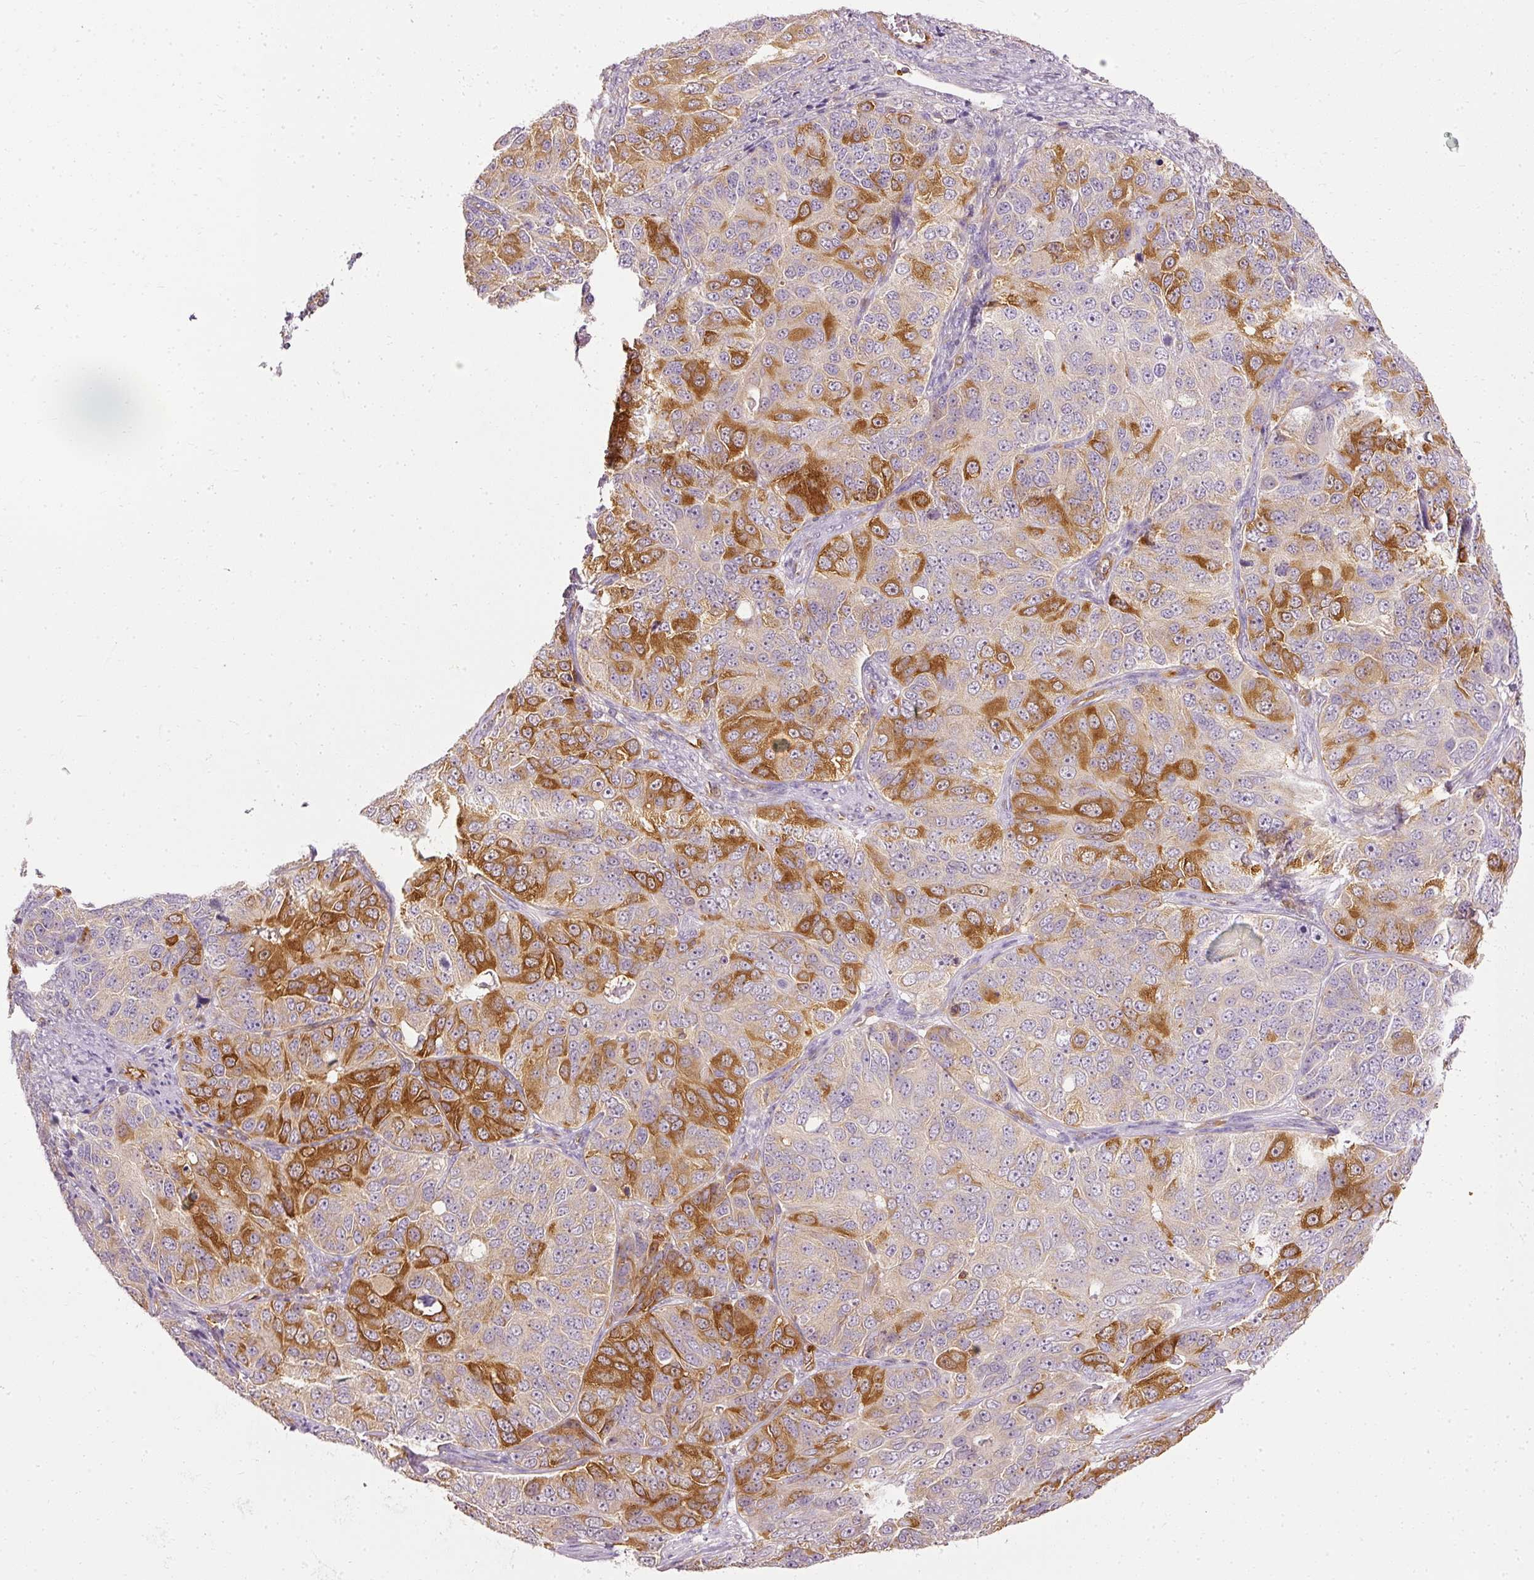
{"staining": {"intensity": "strong", "quantity": "25%-75%", "location": "cytoplasmic/membranous"}, "tissue": "ovarian cancer", "cell_type": "Tumor cells", "image_type": "cancer", "snomed": [{"axis": "morphology", "description": "Carcinoma, endometroid"}, {"axis": "topography", "description": "Ovary"}], "caption": "Immunohistochemistry staining of endometroid carcinoma (ovarian), which exhibits high levels of strong cytoplasmic/membranous staining in approximately 25%-75% of tumor cells indicating strong cytoplasmic/membranous protein positivity. The staining was performed using DAB (3,3'-diaminobenzidine) (brown) for protein detection and nuclei were counterstained in hematoxylin (blue).", "gene": "ARMH3", "patient": {"sex": "female", "age": 51}}